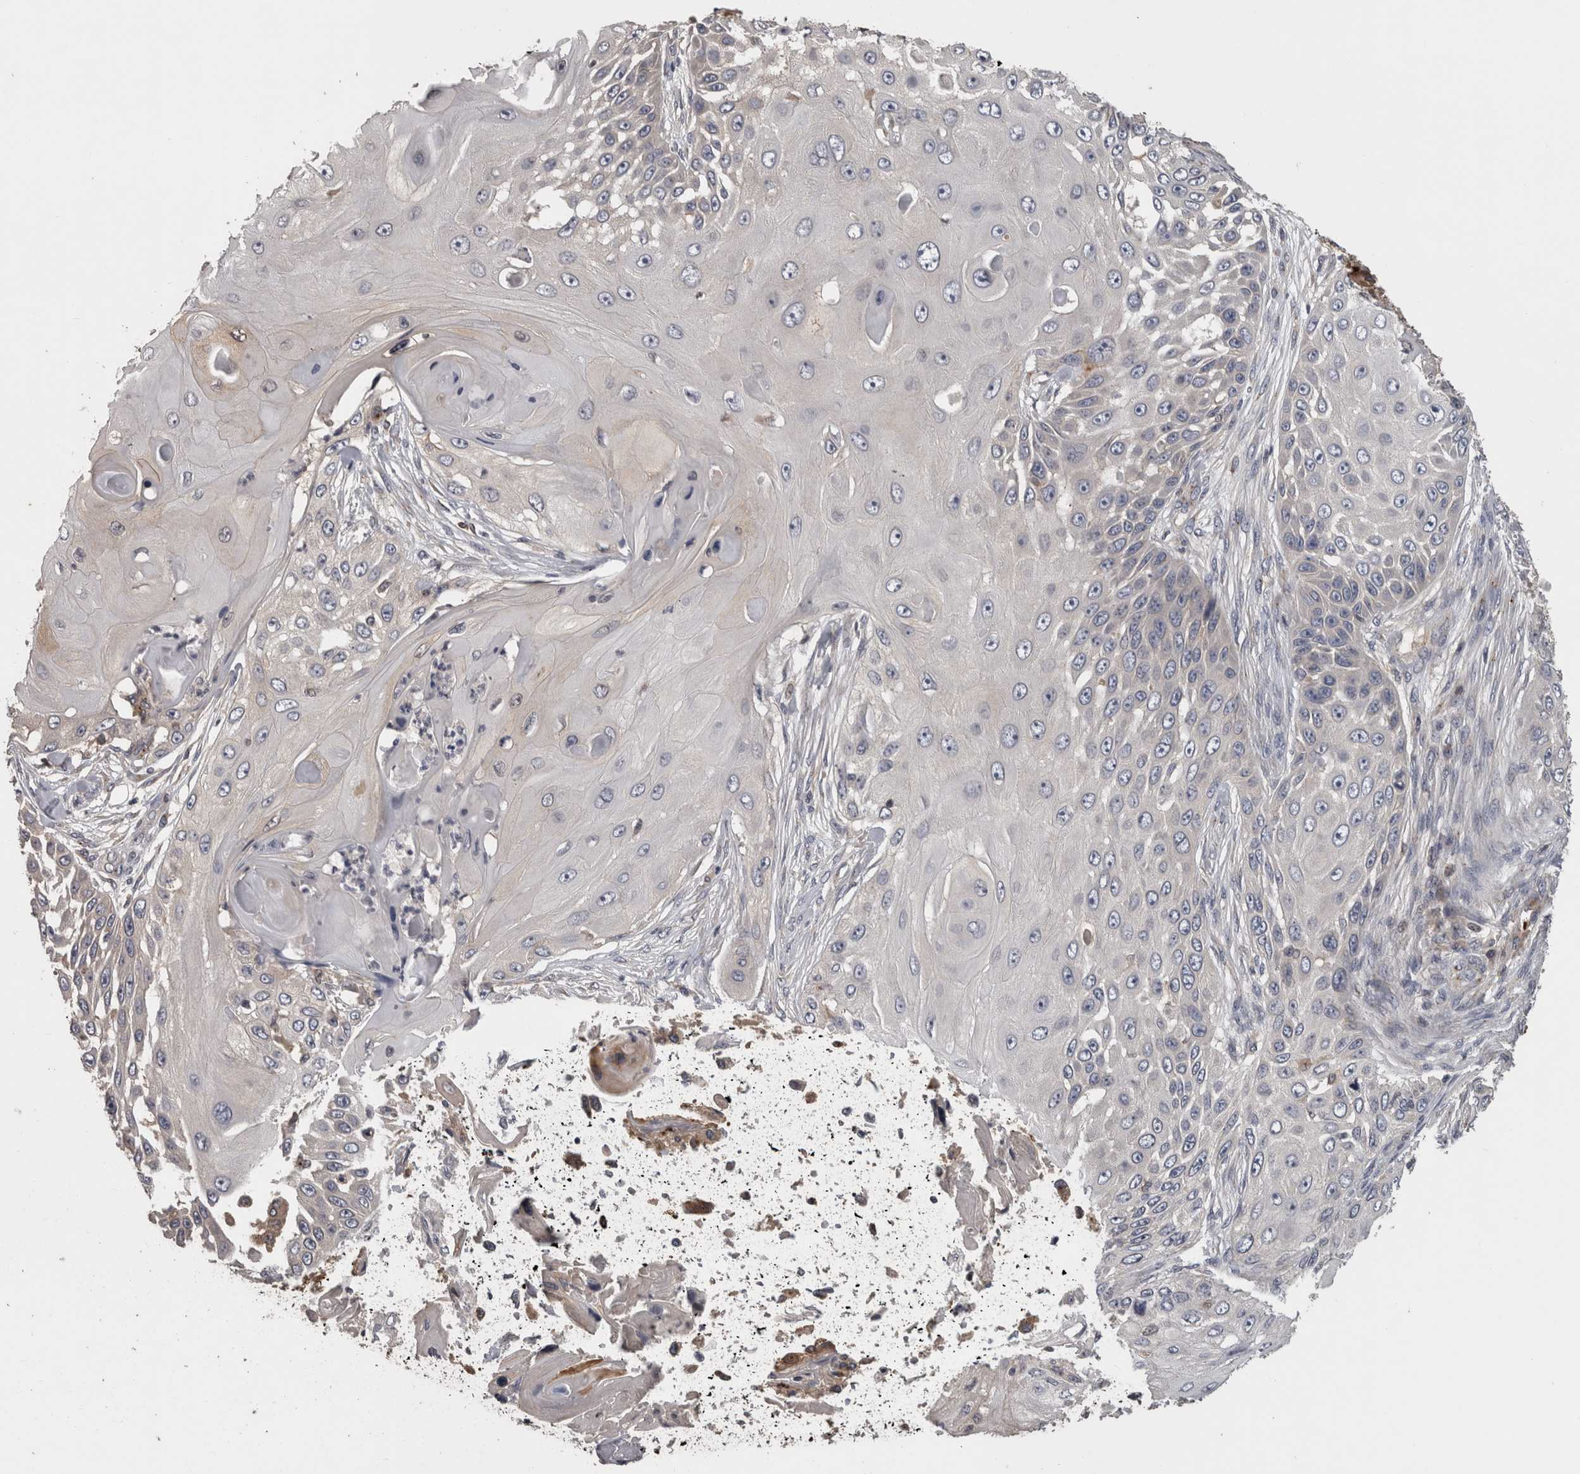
{"staining": {"intensity": "negative", "quantity": "none", "location": "none"}, "tissue": "skin cancer", "cell_type": "Tumor cells", "image_type": "cancer", "snomed": [{"axis": "morphology", "description": "Squamous cell carcinoma, NOS"}, {"axis": "topography", "description": "Skin"}], "caption": "Skin cancer (squamous cell carcinoma) was stained to show a protein in brown. There is no significant expression in tumor cells.", "gene": "PCM1", "patient": {"sex": "female", "age": 44}}